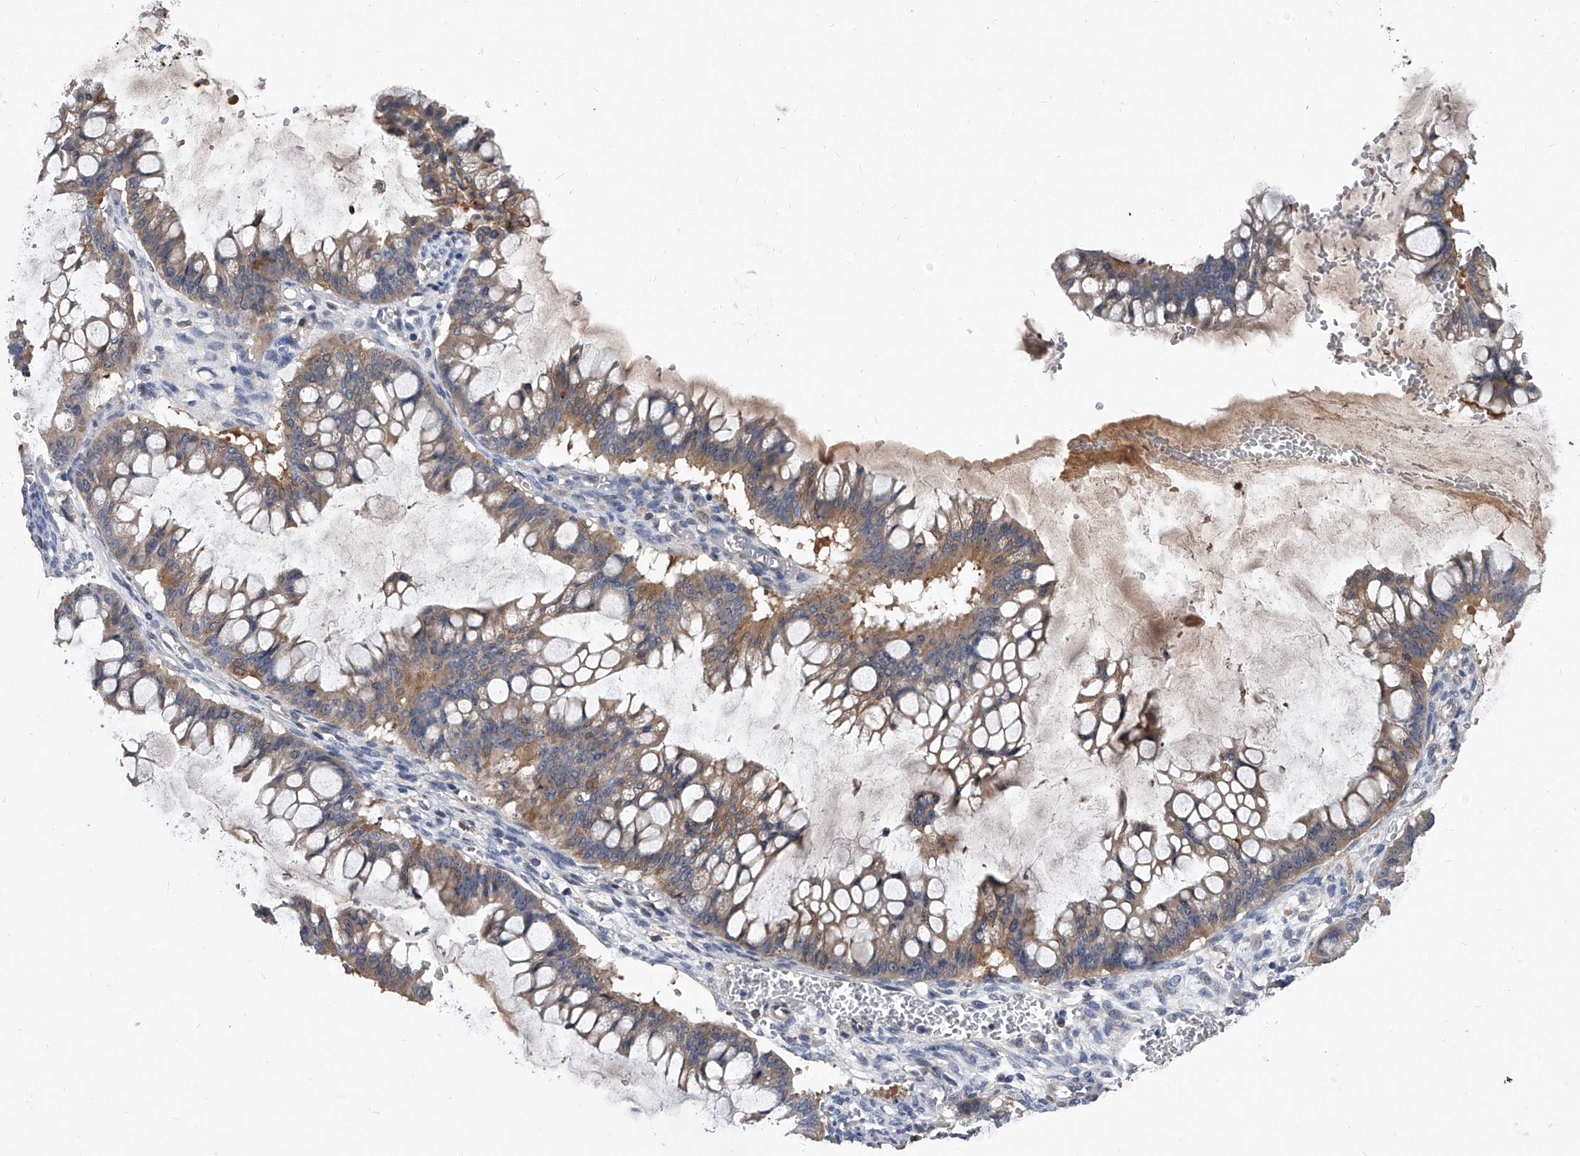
{"staining": {"intensity": "moderate", "quantity": "25%-75%", "location": "cytoplasmic/membranous"}, "tissue": "ovarian cancer", "cell_type": "Tumor cells", "image_type": "cancer", "snomed": [{"axis": "morphology", "description": "Cystadenocarcinoma, mucinous, NOS"}, {"axis": "topography", "description": "Ovary"}], "caption": "Moderate cytoplasmic/membranous expression is present in about 25%-75% of tumor cells in ovarian cancer.", "gene": "C5", "patient": {"sex": "female", "age": 73}}